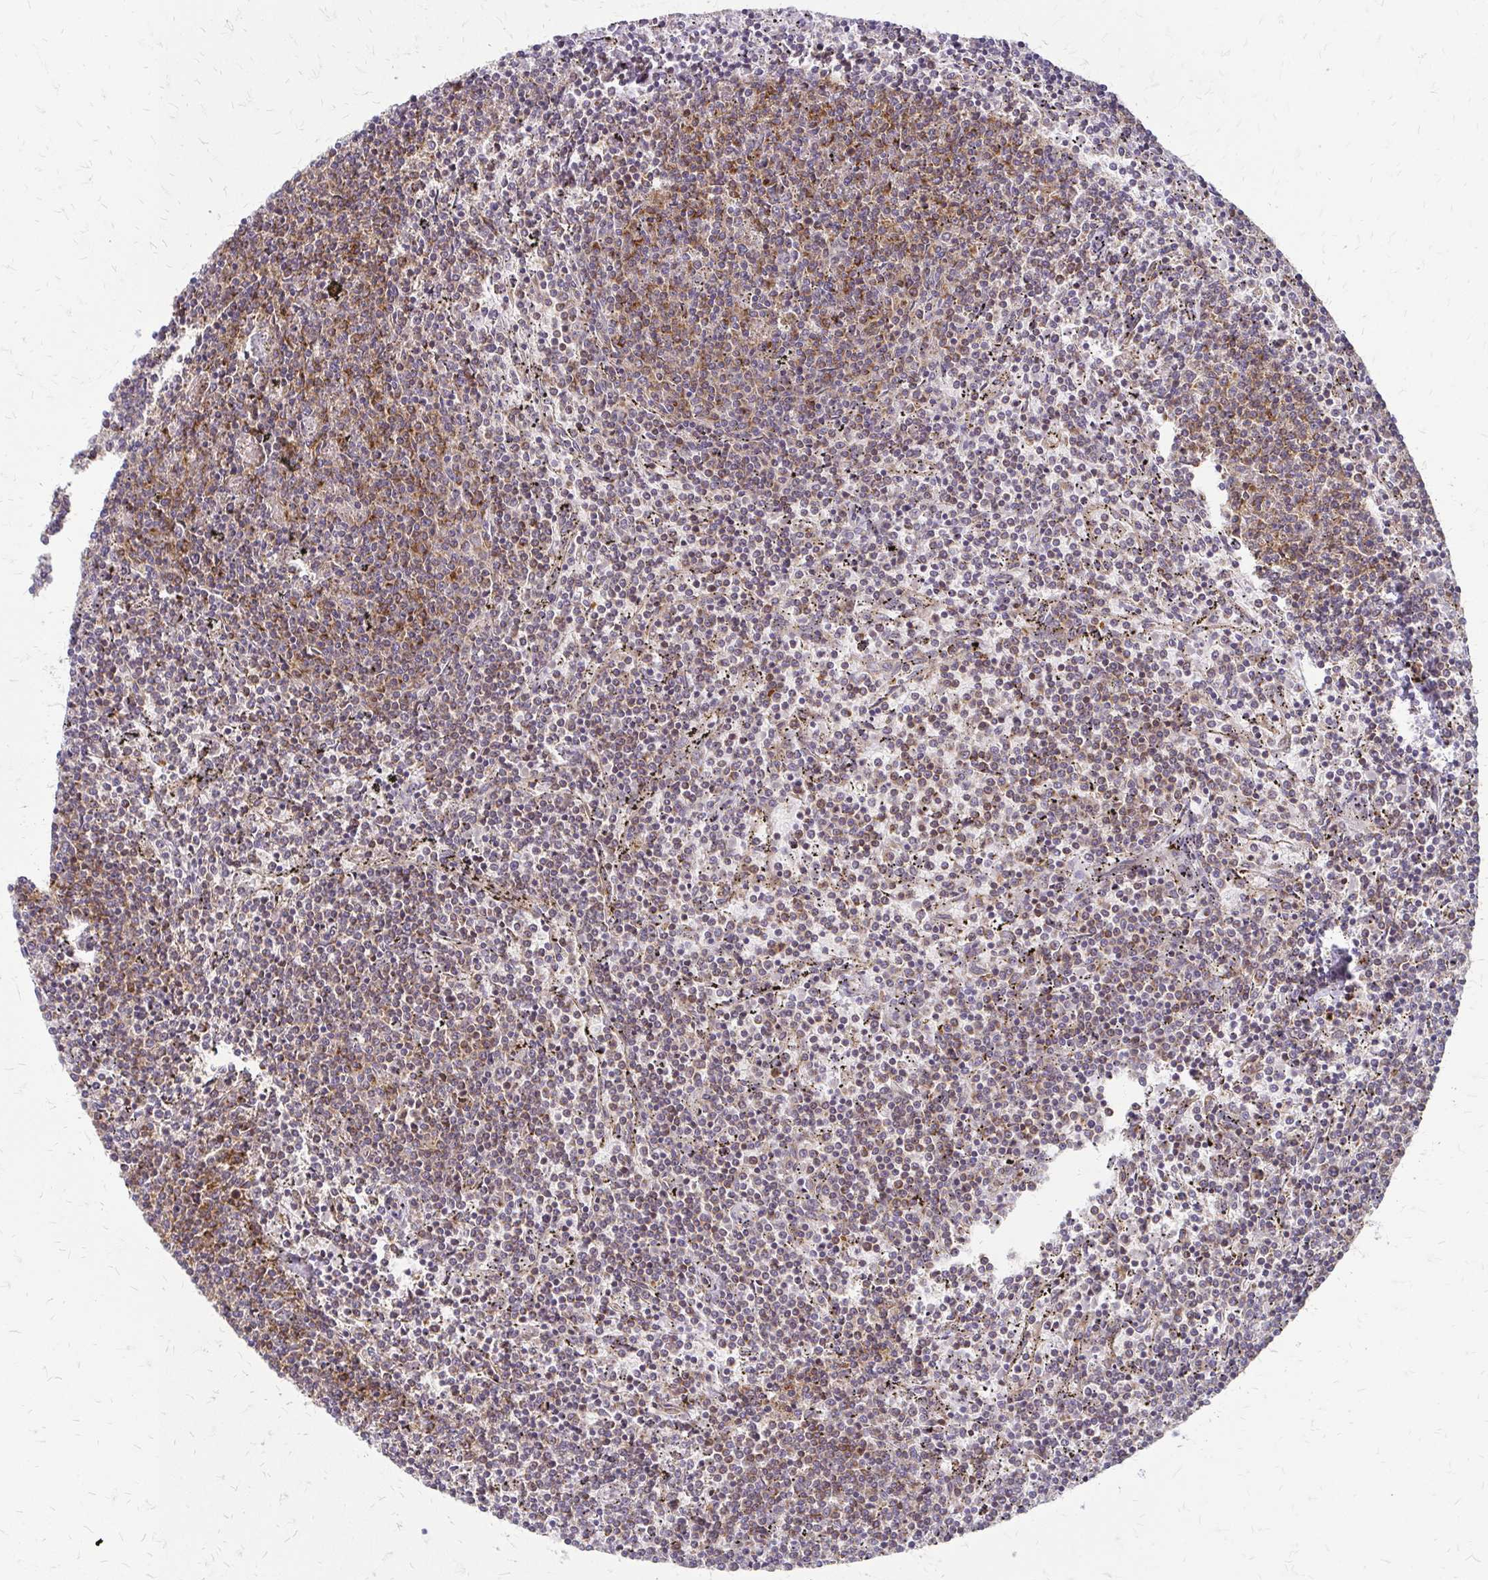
{"staining": {"intensity": "moderate", "quantity": "25%-75%", "location": "cytoplasmic/membranous"}, "tissue": "lymphoma", "cell_type": "Tumor cells", "image_type": "cancer", "snomed": [{"axis": "morphology", "description": "Malignant lymphoma, non-Hodgkin's type, Low grade"}, {"axis": "topography", "description": "Spleen"}], "caption": "A high-resolution photomicrograph shows immunohistochemistry (IHC) staining of malignant lymphoma, non-Hodgkin's type (low-grade), which exhibits moderate cytoplasmic/membranous positivity in about 25%-75% of tumor cells.", "gene": "ZNF383", "patient": {"sex": "female", "age": 50}}